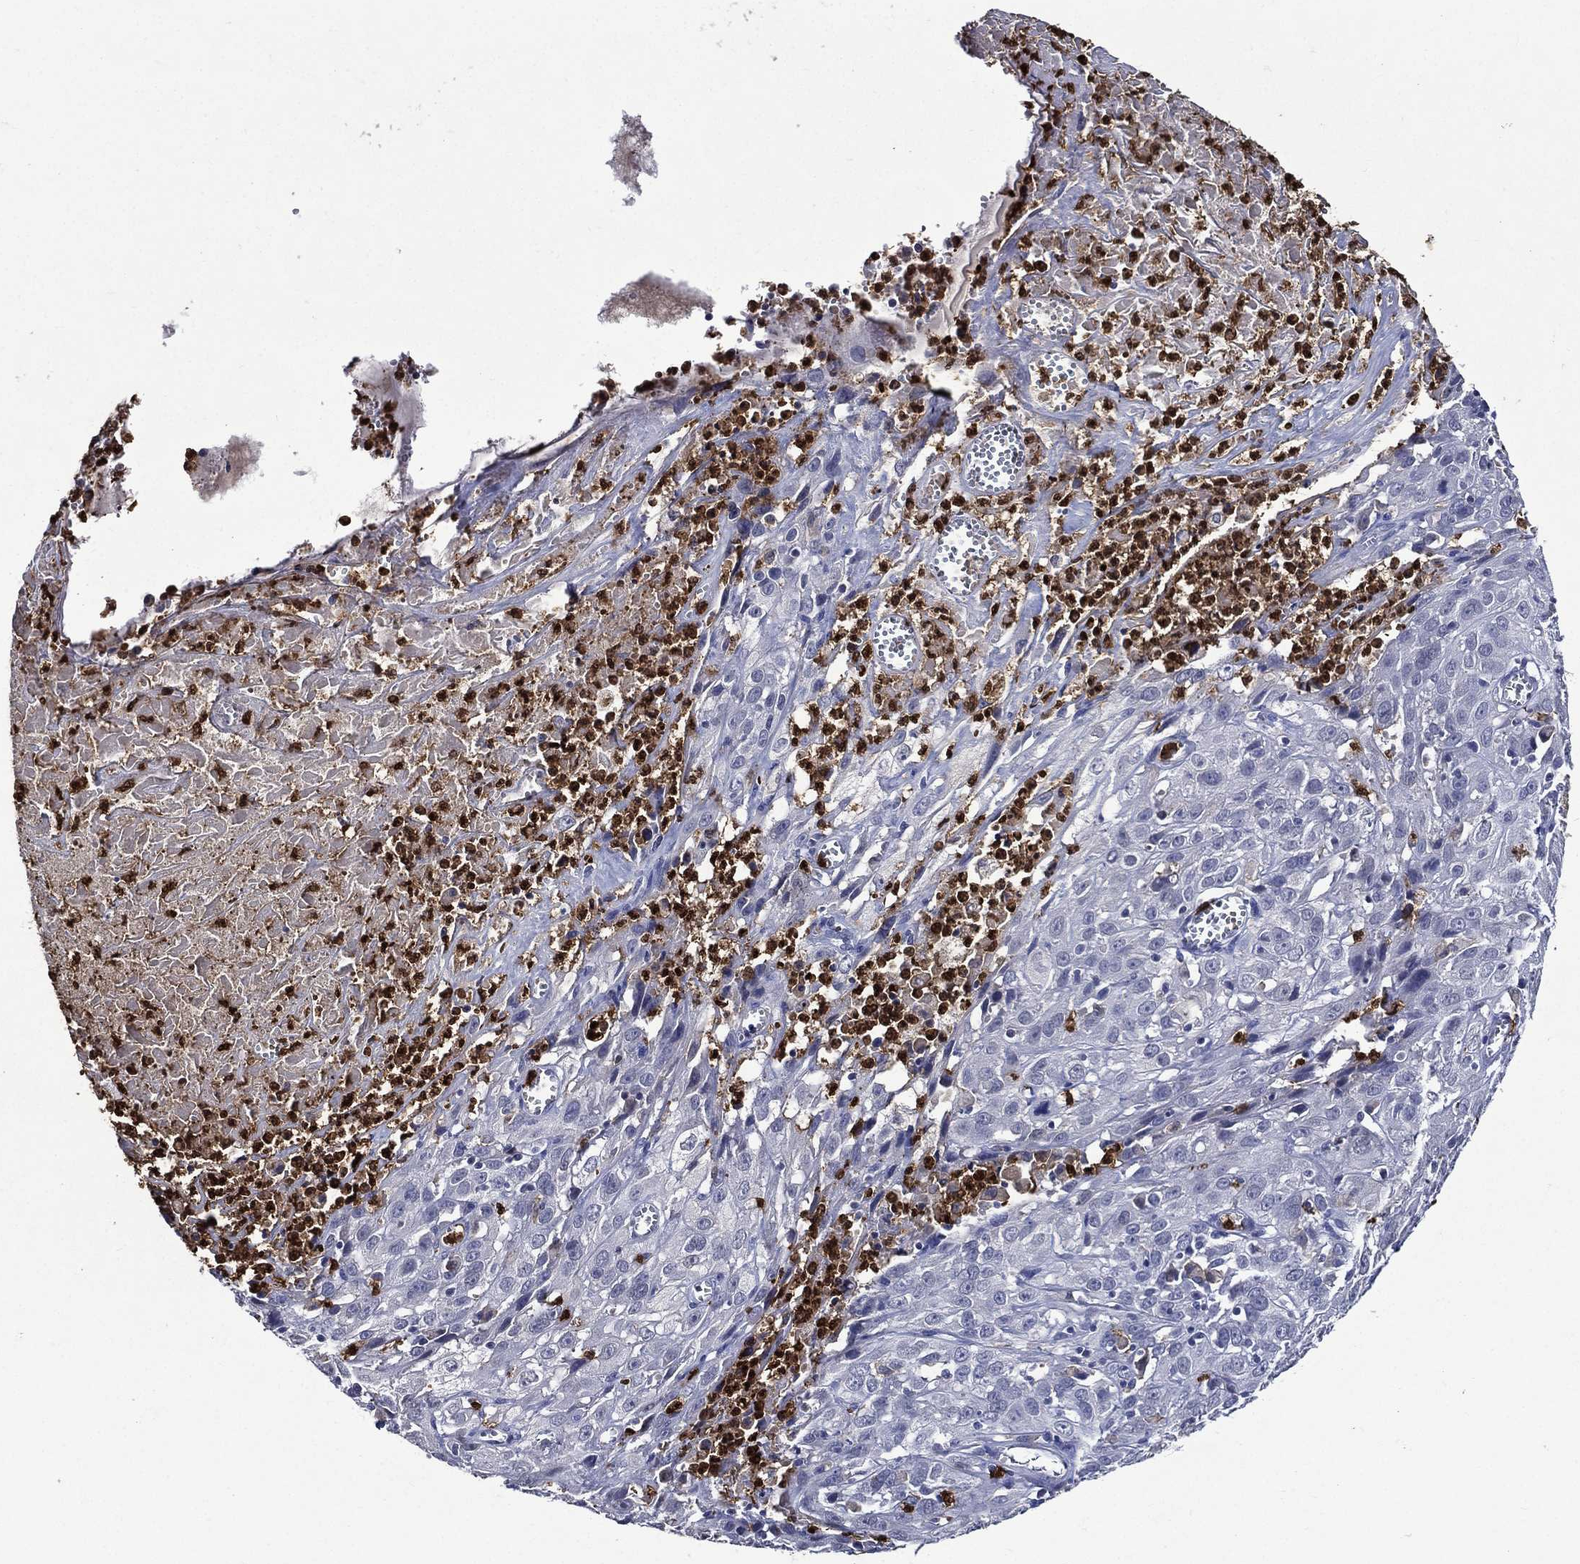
{"staining": {"intensity": "negative", "quantity": "none", "location": "none"}, "tissue": "cervical cancer", "cell_type": "Tumor cells", "image_type": "cancer", "snomed": [{"axis": "morphology", "description": "Squamous cell carcinoma, NOS"}, {"axis": "topography", "description": "Cervix"}], "caption": "There is no significant positivity in tumor cells of cervical cancer (squamous cell carcinoma).", "gene": "GPR171", "patient": {"sex": "female", "age": 32}}